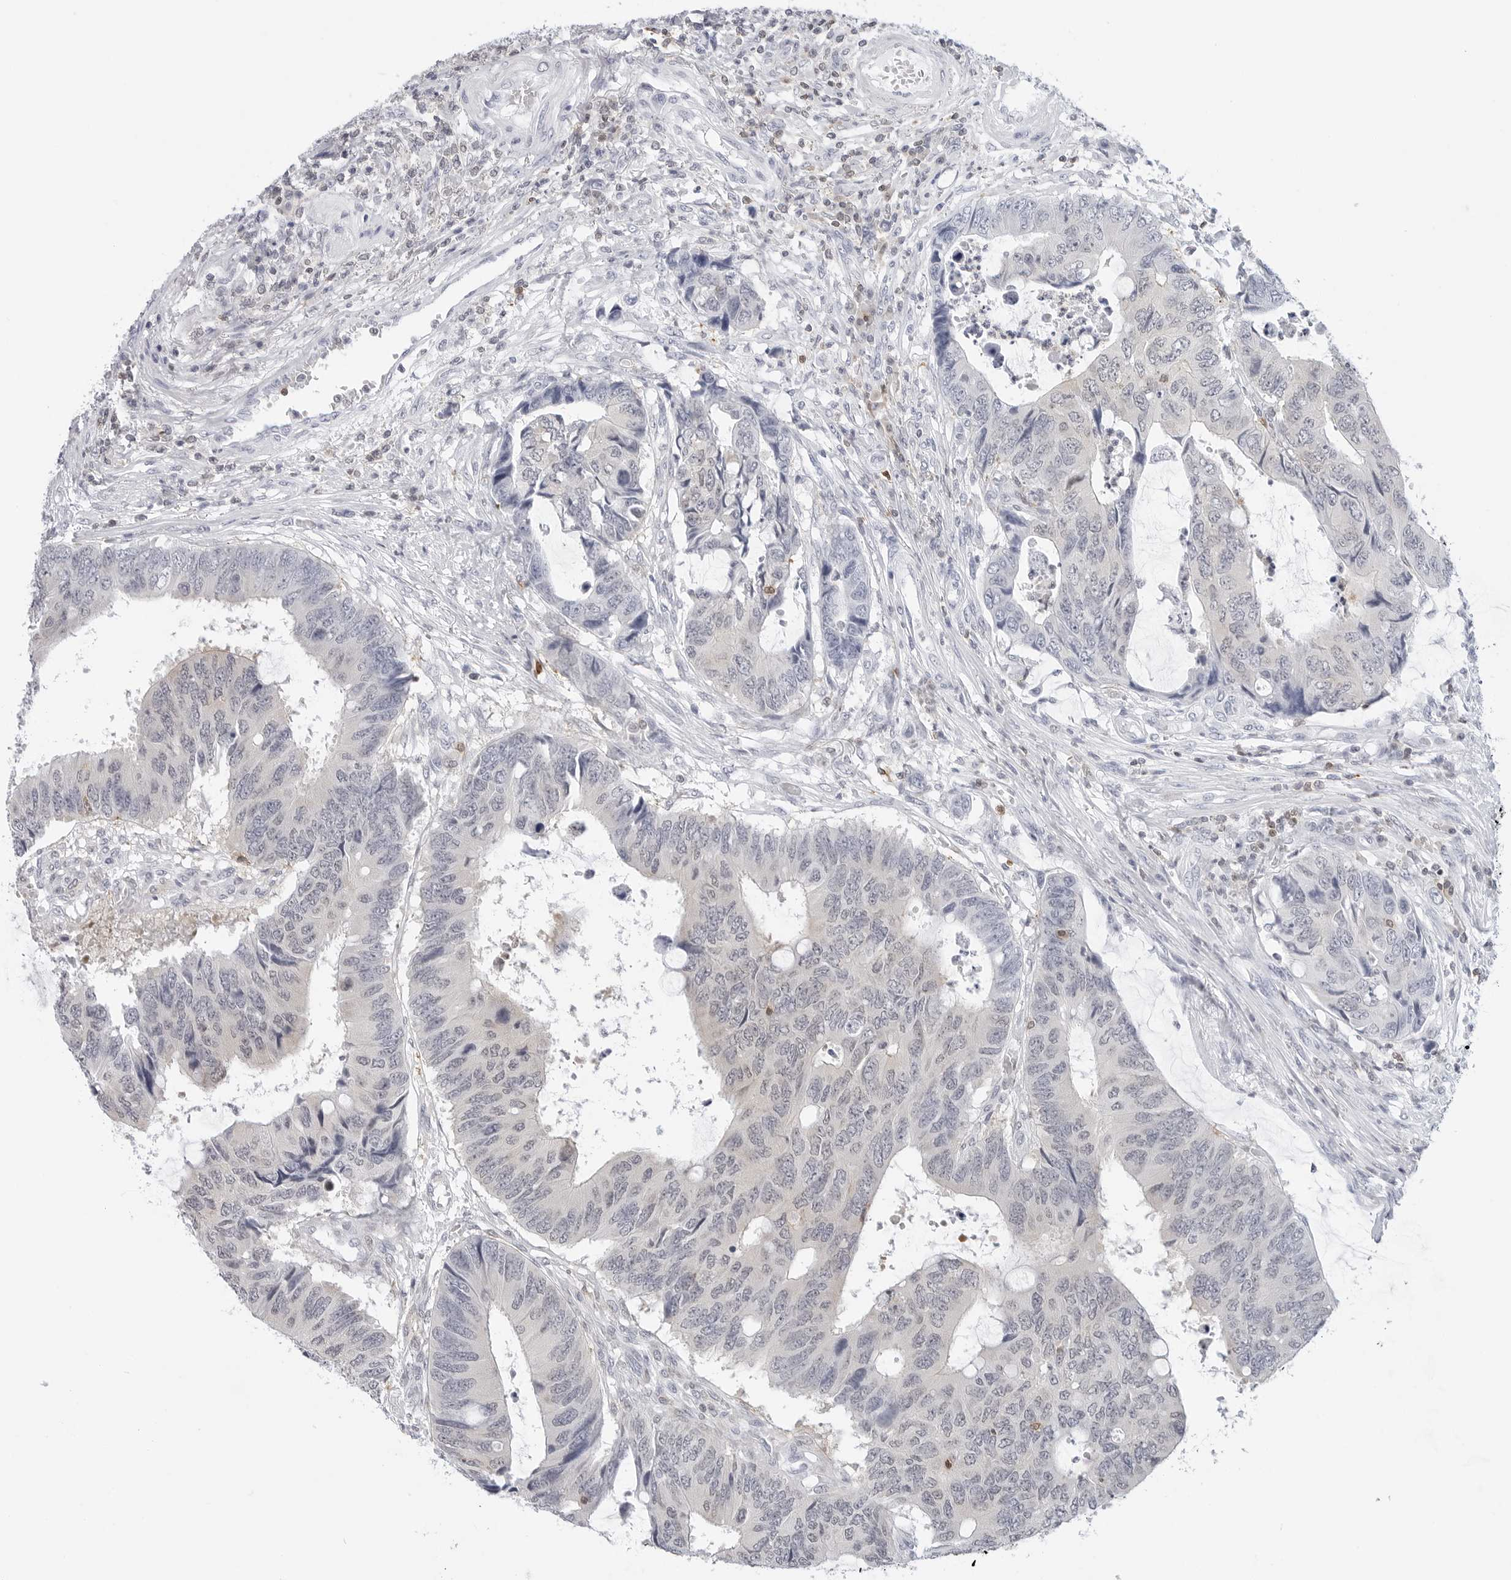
{"staining": {"intensity": "negative", "quantity": "none", "location": "none"}, "tissue": "colorectal cancer", "cell_type": "Tumor cells", "image_type": "cancer", "snomed": [{"axis": "morphology", "description": "Adenocarcinoma, NOS"}, {"axis": "topography", "description": "Rectum"}], "caption": "DAB (3,3'-diaminobenzidine) immunohistochemical staining of adenocarcinoma (colorectal) demonstrates no significant positivity in tumor cells.", "gene": "SLC9A3R1", "patient": {"sex": "male", "age": 84}}